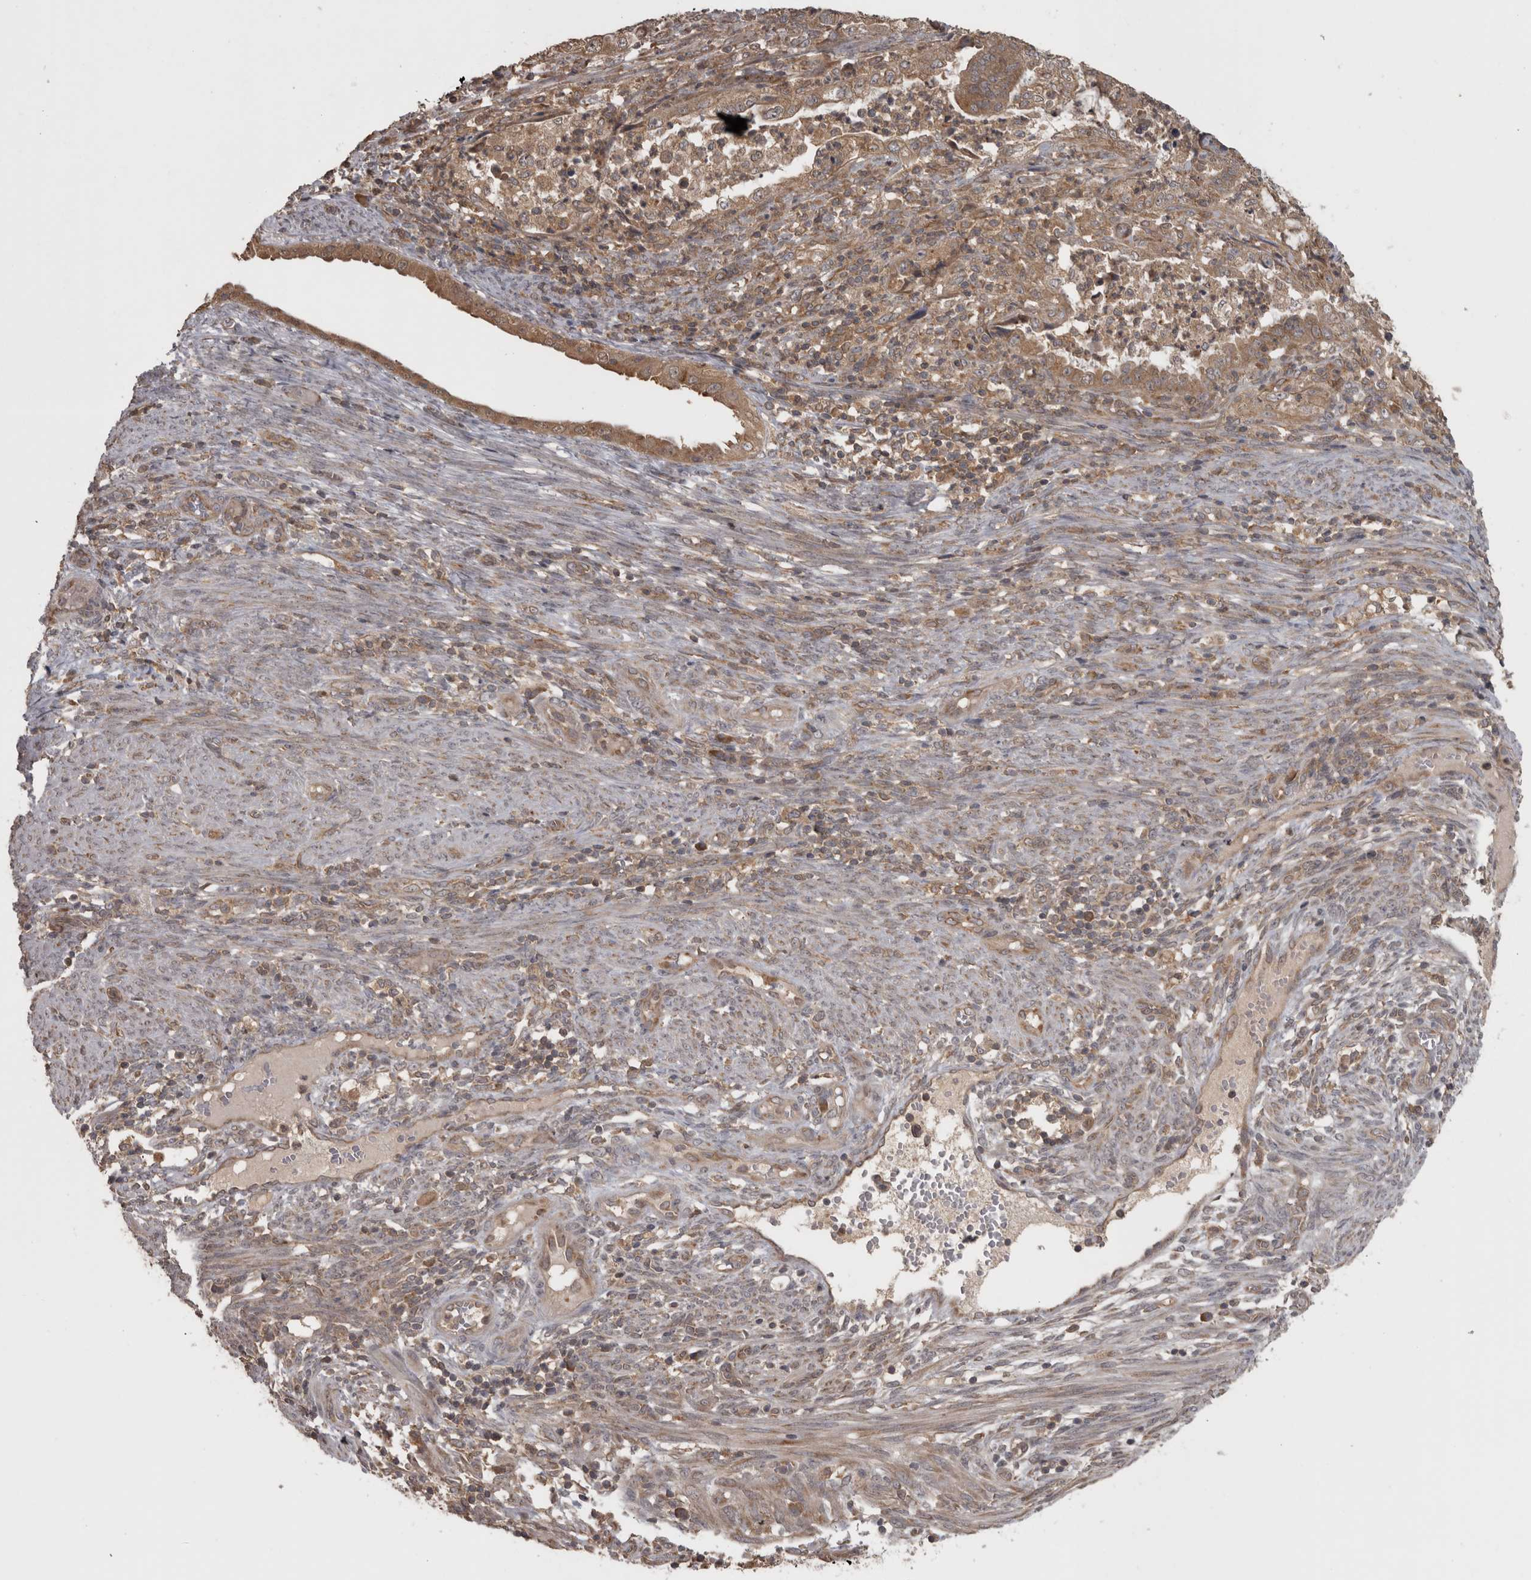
{"staining": {"intensity": "moderate", "quantity": ">75%", "location": "cytoplasmic/membranous"}, "tissue": "endometrial cancer", "cell_type": "Tumor cells", "image_type": "cancer", "snomed": [{"axis": "morphology", "description": "Adenocarcinoma, NOS"}, {"axis": "topography", "description": "Endometrium"}], "caption": "IHC staining of endometrial adenocarcinoma, which demonstrates medium levels of moderate cytoplasmic/membranous positivity in approximately >75% of tumor cells indicating moderate cytoplasmic/membranous protein expression. The staining was performed using DAB (brown) for protein detection and nuclei were counterstained in hematoxylin (blue).", "gene": "MICU3", "patient": {"sex": "female", "age": 51}}